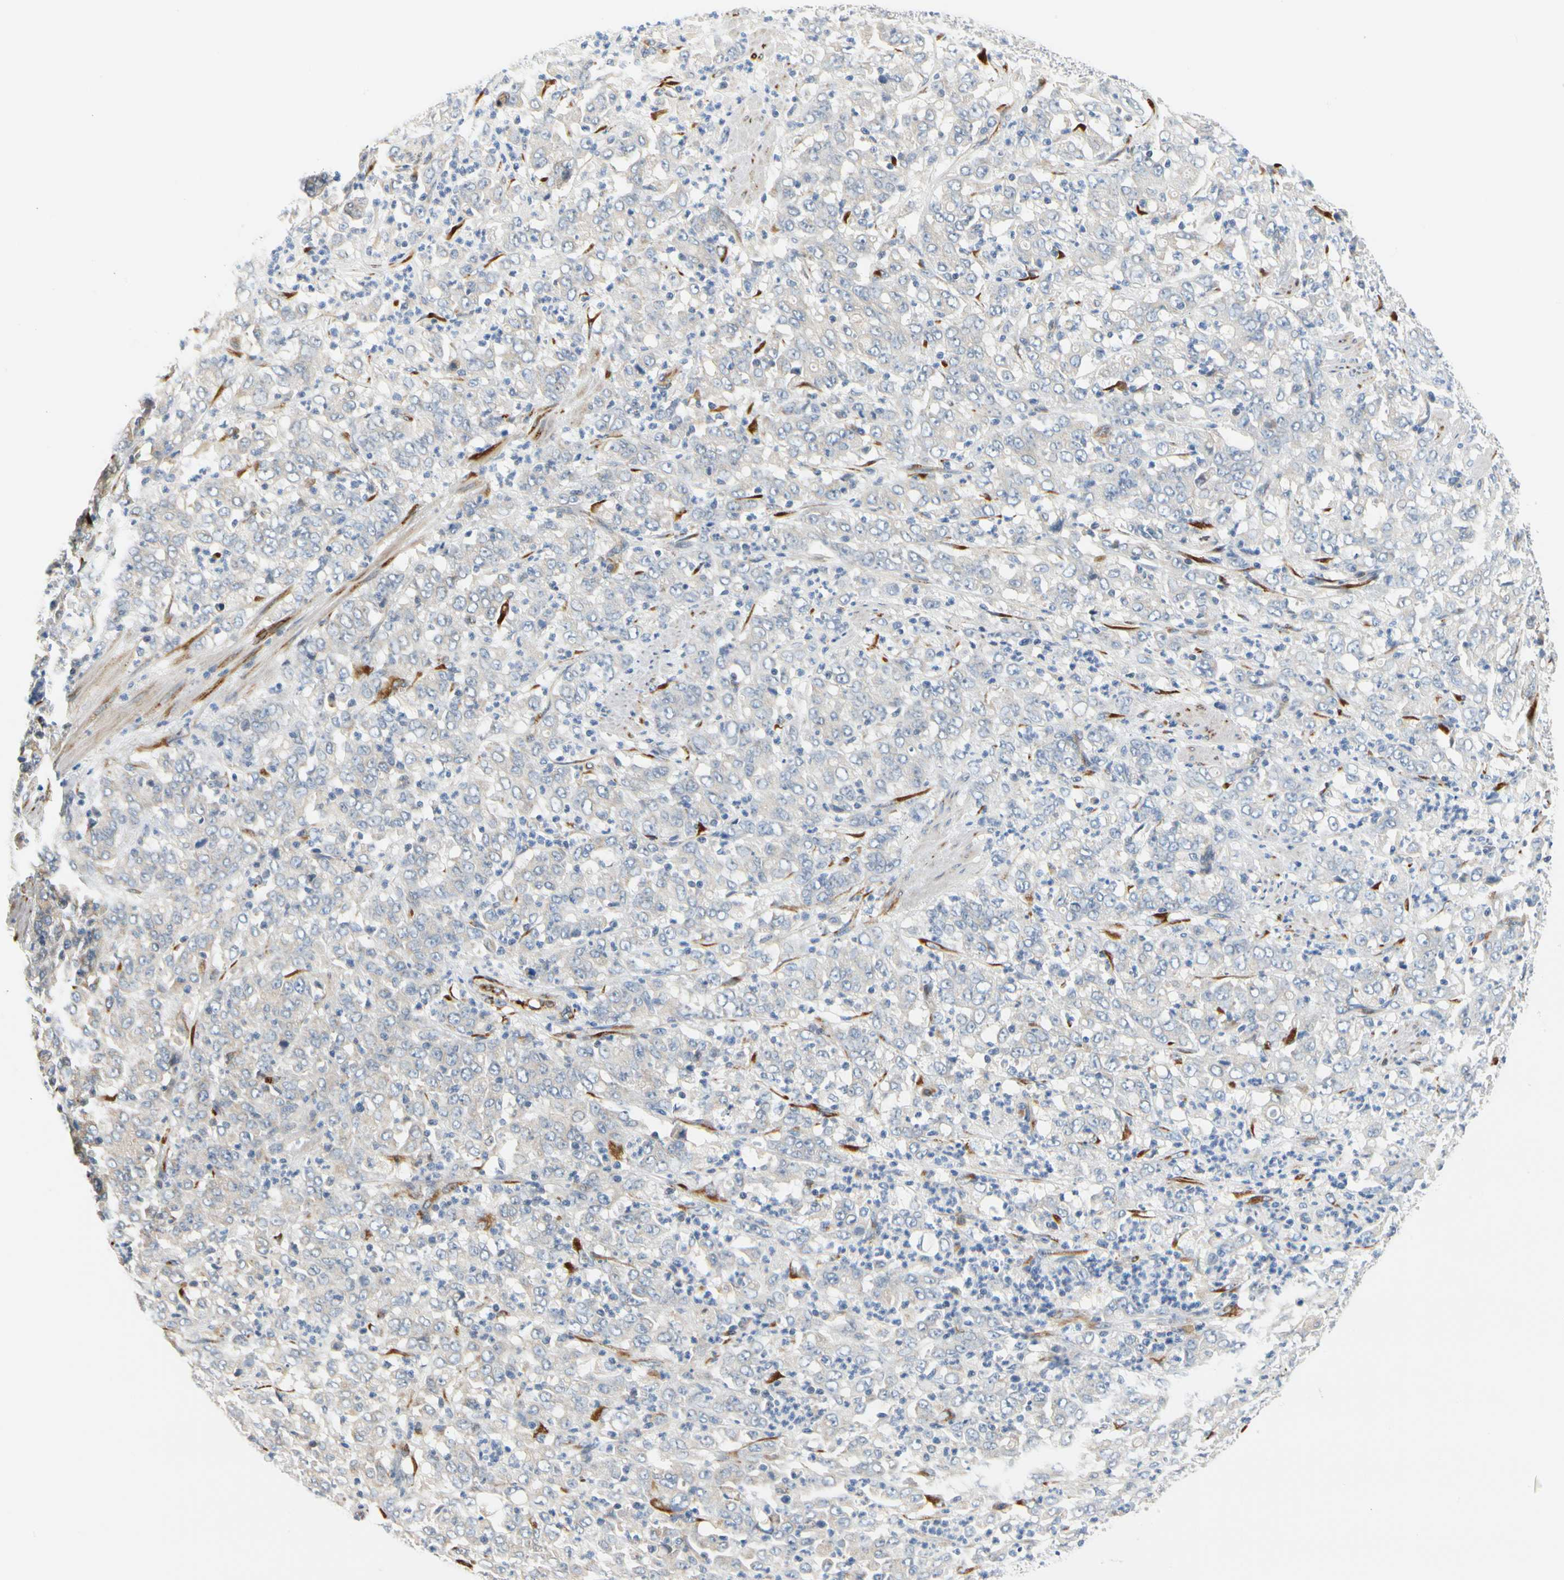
{"staining": {"intensity": "negative", "quantity": "none", "location": "none"}, "tissue": "stomach cancer", "cell_type": "Tumor cells", "image_type": "cancer", "snomed": [{"axis": "morphology", "description": "Adenocarcinoma, NOS"}, {"axis": "topography", "description": "Stomach, lower"}], "caption": "Tumor cells are negative for protein expression in human adenocarcinoma (stomach). Brightfield microscopy of immunohistochemistry (IHC) stained with DAB (3,3'-diaminobenzidine) (brown) and hematoxylin (blue), captured at high magnification.", "gene": "ZNF236", "patient": {"sex": "female", "age": 71}}